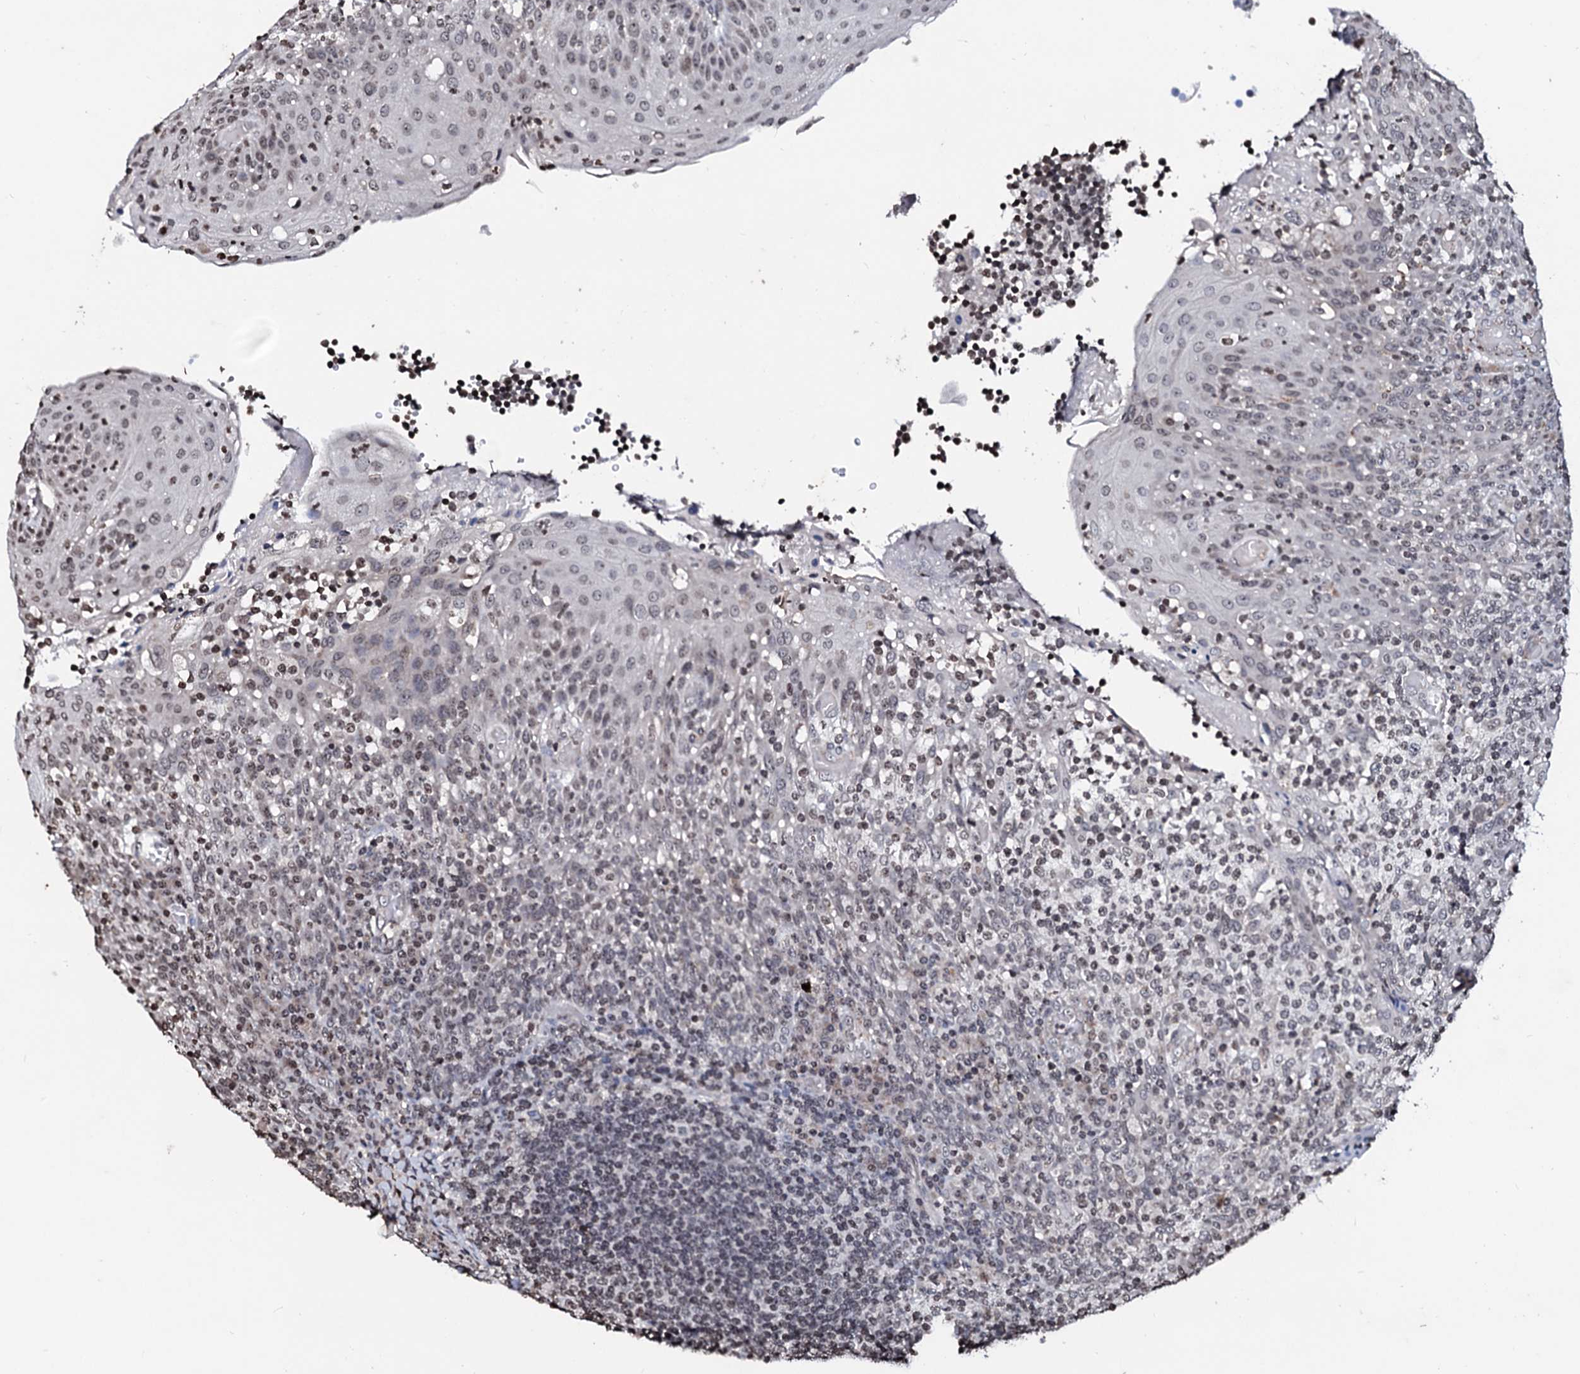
{"staining": {"intensity": "weak", "quantity": "<25%", "location": "nuclear"}, "tissue": "tonsil", "cell_type": "Germinal center cells", "image_type": "normal", "snomed": [{"axis": "morphology", "description": "Normal tissue, NOS"}, {"axis": "topography", "description": "Tonsil"}], "caption": "There is no significant staining in germinal center cells of tonsil. Brightfield microscopy of IHC stained with DAB (3,3'-diaminobenzidine) (brown) and hematoxylin (blue), captured at high magnification.", "gene": "LSM11", "patient": {"sex": "female", "age": 19}}